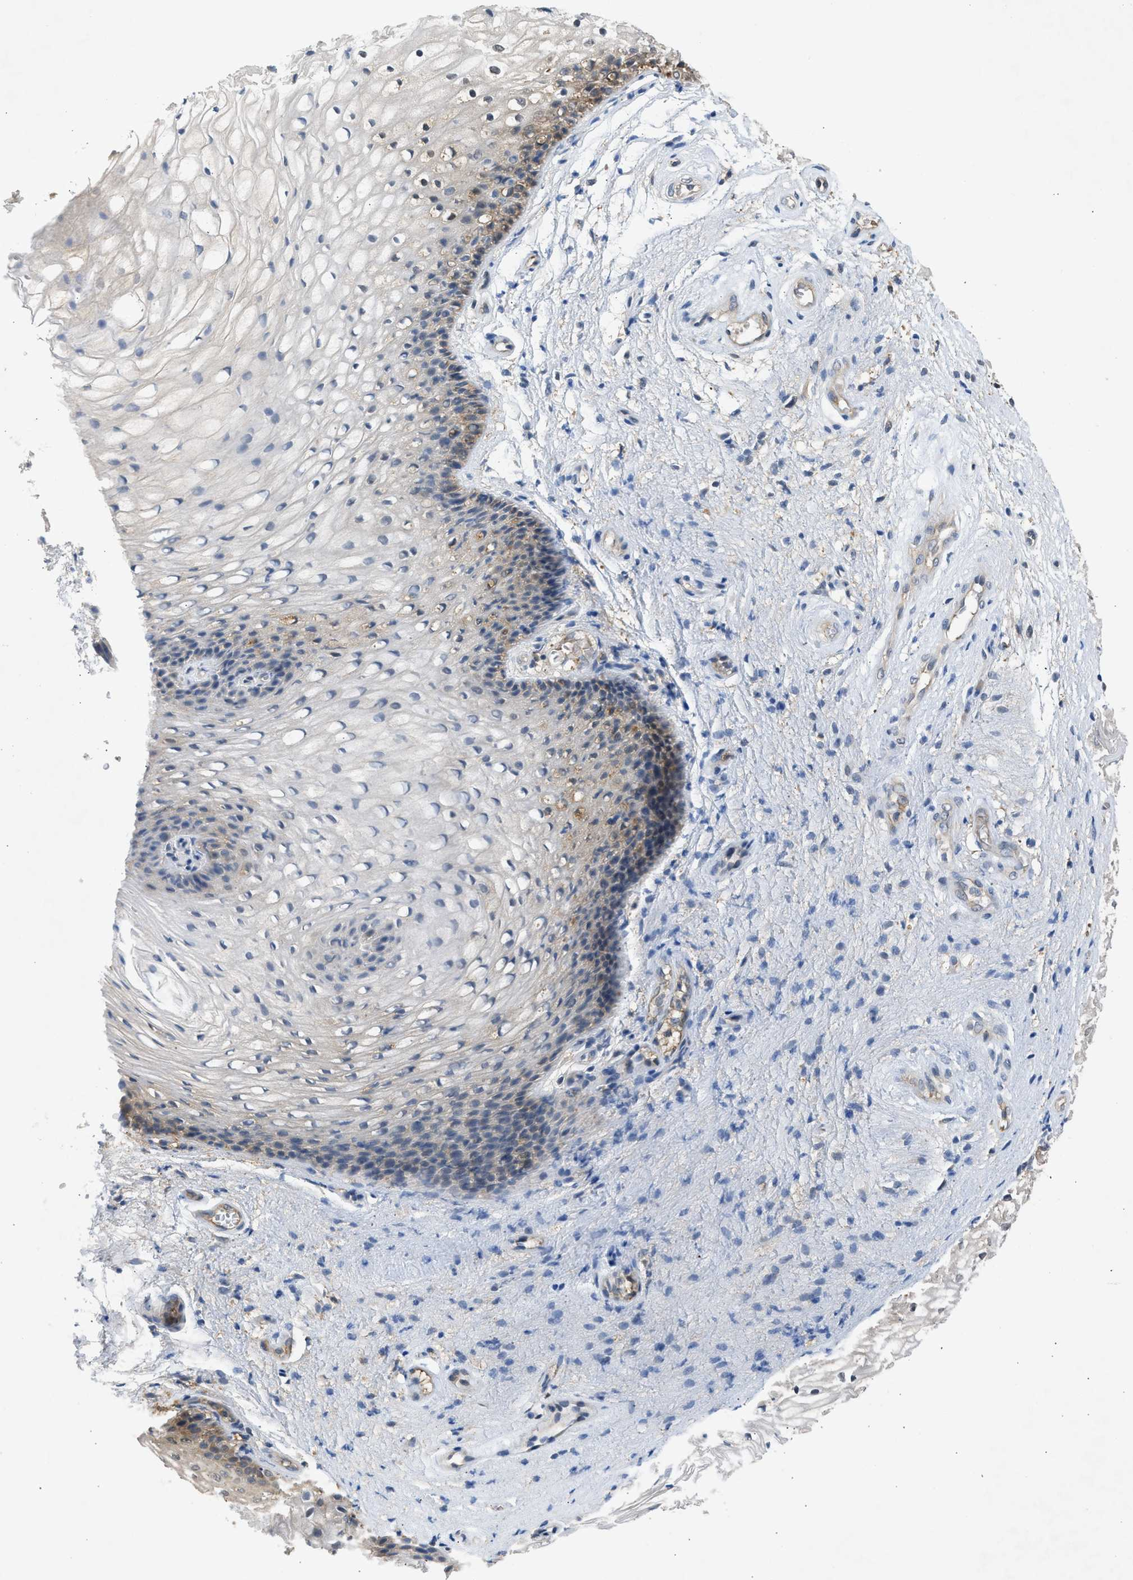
{"staining": {"intensity": "weak", "quantity": "25%-75%", "location": "cytoplasmic/membranous"}, "tissue": "vagina", "cell_type": "Squamous epithelial cells", "image_type": "normal", "snomed": [{"axis": "morphology", "description": "Normal tissue, NOS"}, {"axis": "topography", "description": "Vagina"}], "caption": "Unremarkable vagina demonstrates weak cytoplasmic/membranous staining in approximately 25%-75% of squamous epithelial cells, visualized by immunohistochemistry. Using DAB (brown) and hematoxylin (blue) stains, captured at high magnification using brightfield microscopy.", "gene": "MAPK7", "patient": {"sex": "female", "age": 34}}